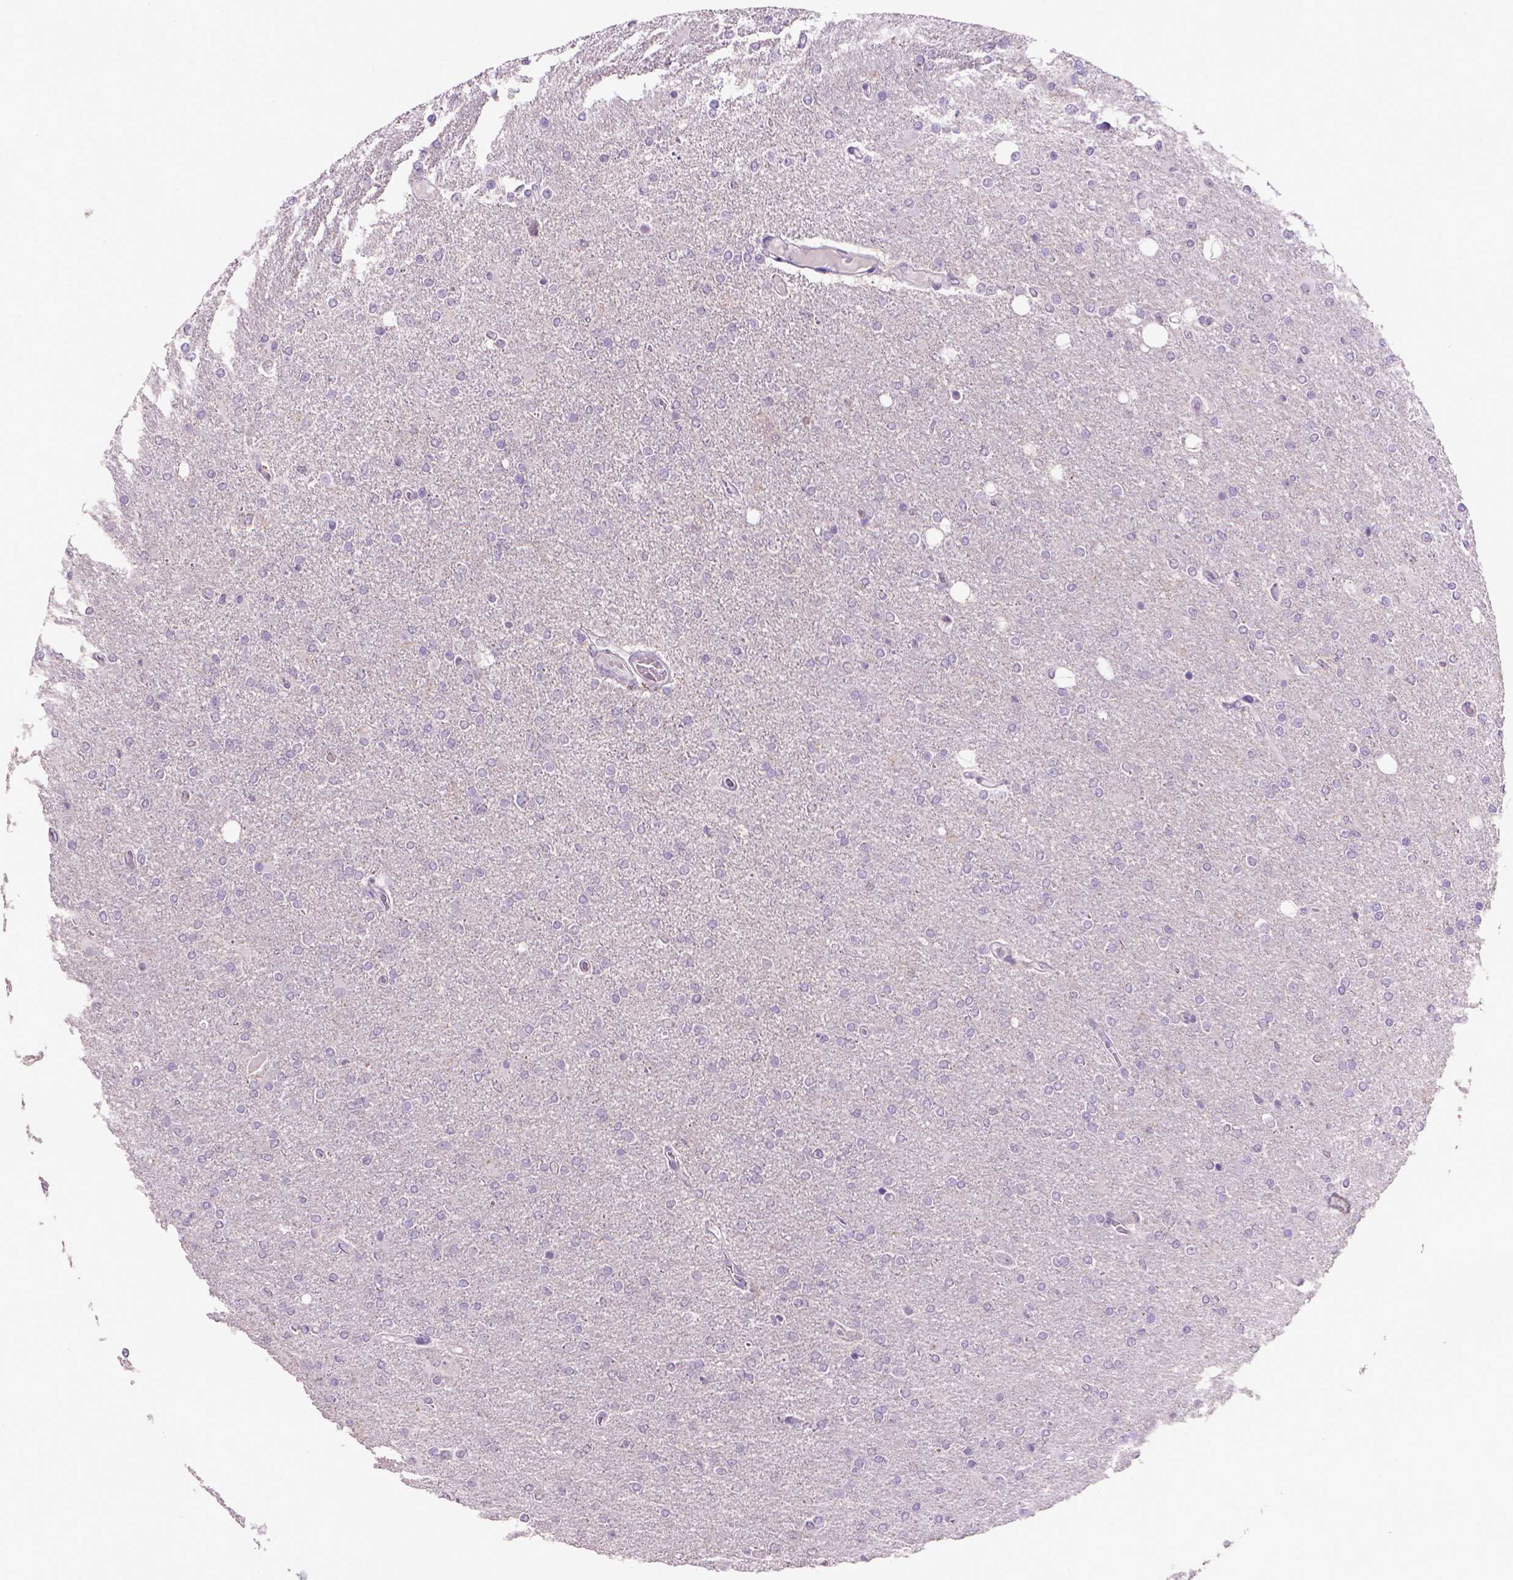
{"staining": {"intensity": "negative", "quantity": "none", "location": "none"}, "tissue": "glioma", "cell_type": "Tumor cells", "image_type": "cancer", "snomed": [{"axis": "morphology", "description": "Glioma, malignant, High grade"}, {"axis": "topography", "description": "Cerebral cortex"}], "caption": "This photomicrograph is of malignant glioma (high-grade) stained with immunohistochemistry (IHC) to label a protein in brown with the nuclei are counter-stained blue. There is no positivity in tumor cells. (IHC, brightfield microscopy, high magnification).", "gene": "MUC1", "patient": {"sex": "male", "age": 70}}